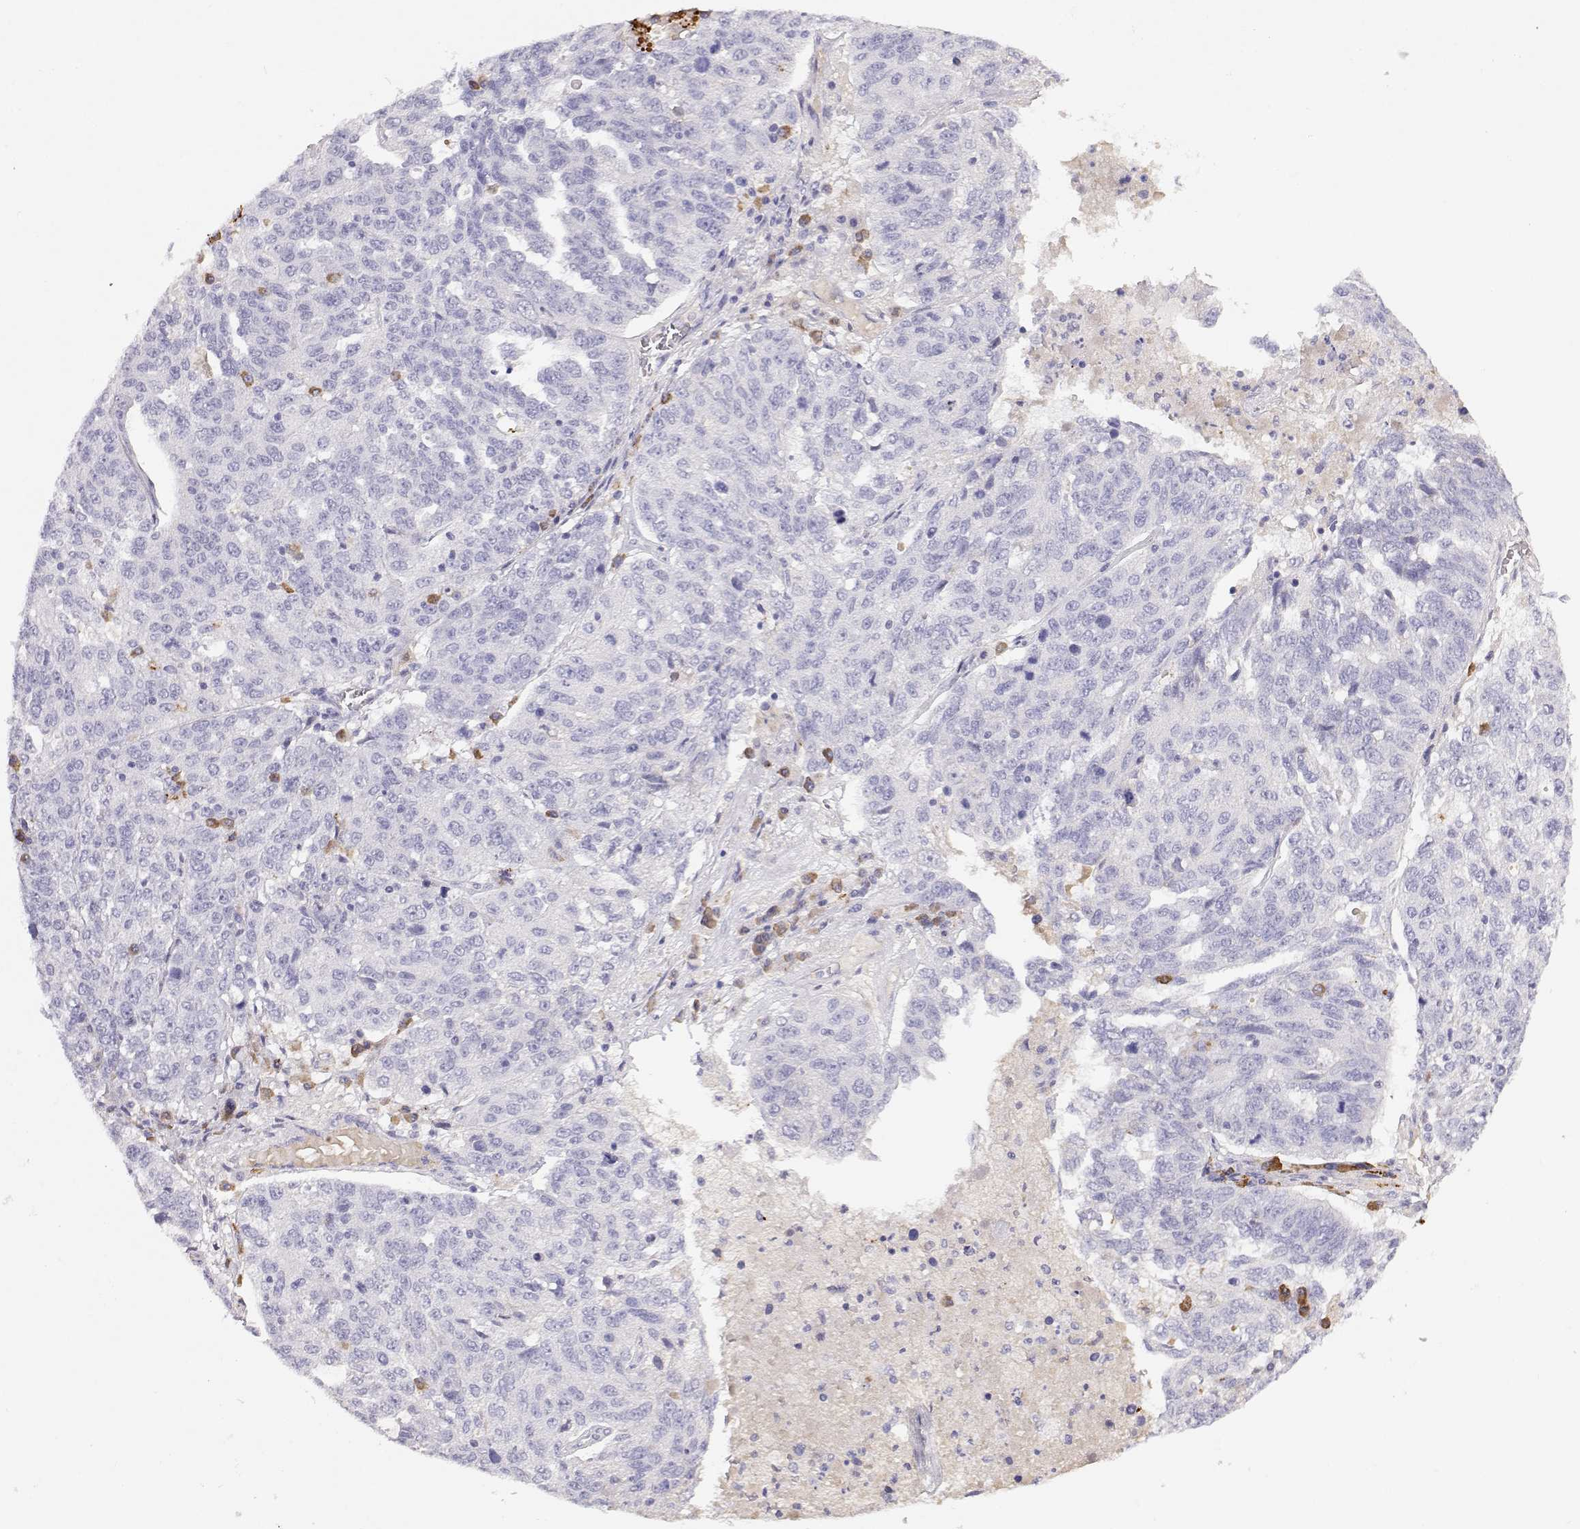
{"staining": {"intensity": "negative", "quantity": "none", "location": "none"}, "tissue": "ovarian cancer", "cell_type": "Tumor cells", "image_type": "cancer", "snomed": [{"axis": "morphology", "description": "Cystadenocarcinoma, serous, NOS"}, {"axis": "topography", "description": "Ovary"}], "caption": "IHC photomicrograph of neoplastic tissue: human serous cystadenocarcinoma (ovarian) stained with DAB displays no significant protein positivity in tumor cells.", "gene": "CDHR1", "patient": {"sex": "female", "age": 71}}